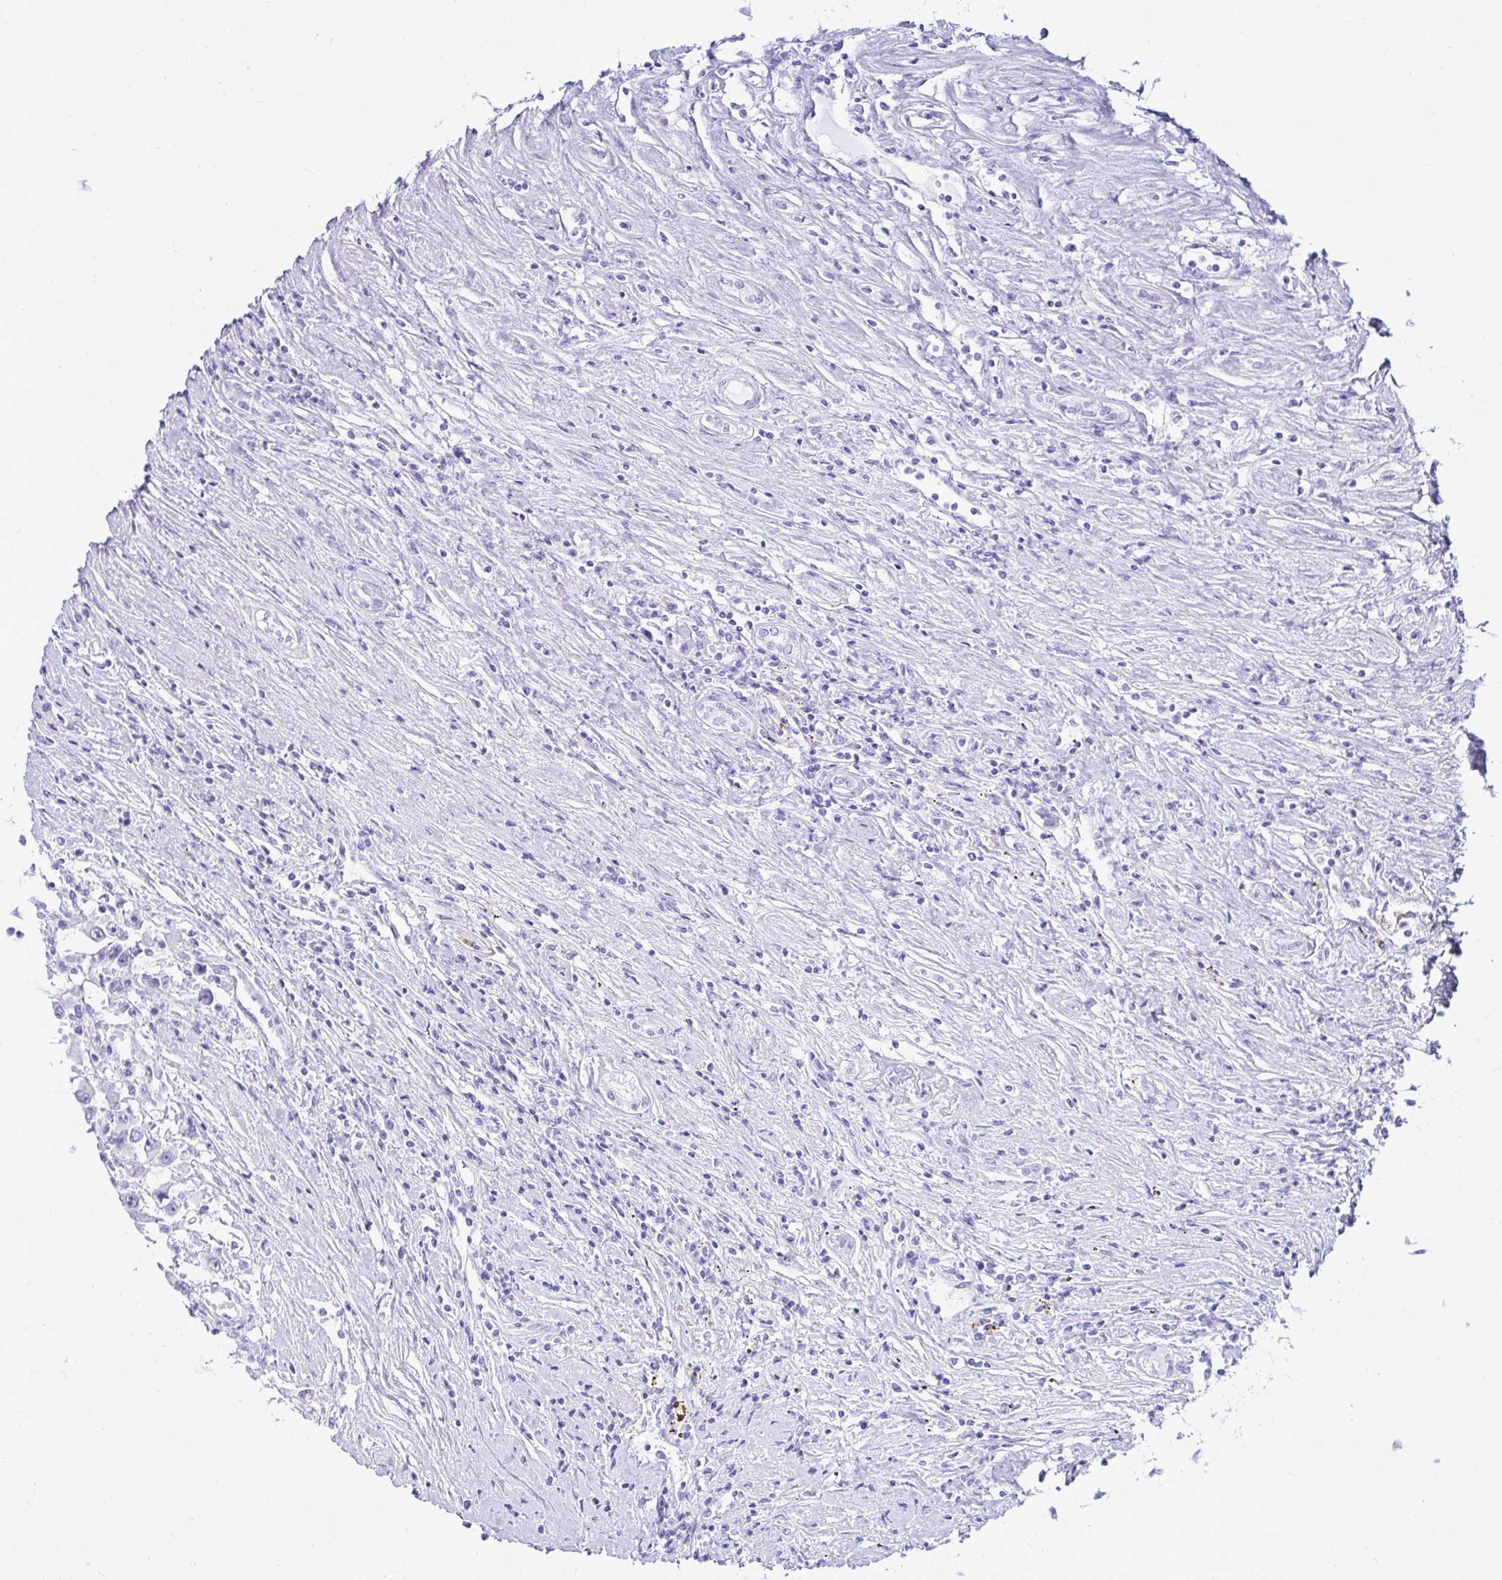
{"staining": {"intensity": "negative", "quantity": "none", "location": "none"}, "tissue": "renal cancer", "cell_type": "Tumor cells", "image_type": "cancer", "snomed": [{"axis": "morphology", "description": "Adenocarcinoma, NOS"}, {"axis": "topography", "description": "Kidney"}], "caption": "The immunohistochemistry histopathology image has no significant expression in tumor cells of renal cancer (adenocarcinoma) tissue.", "gene": "OR10R2", "patient": {"sex": "female", "age": 67}}